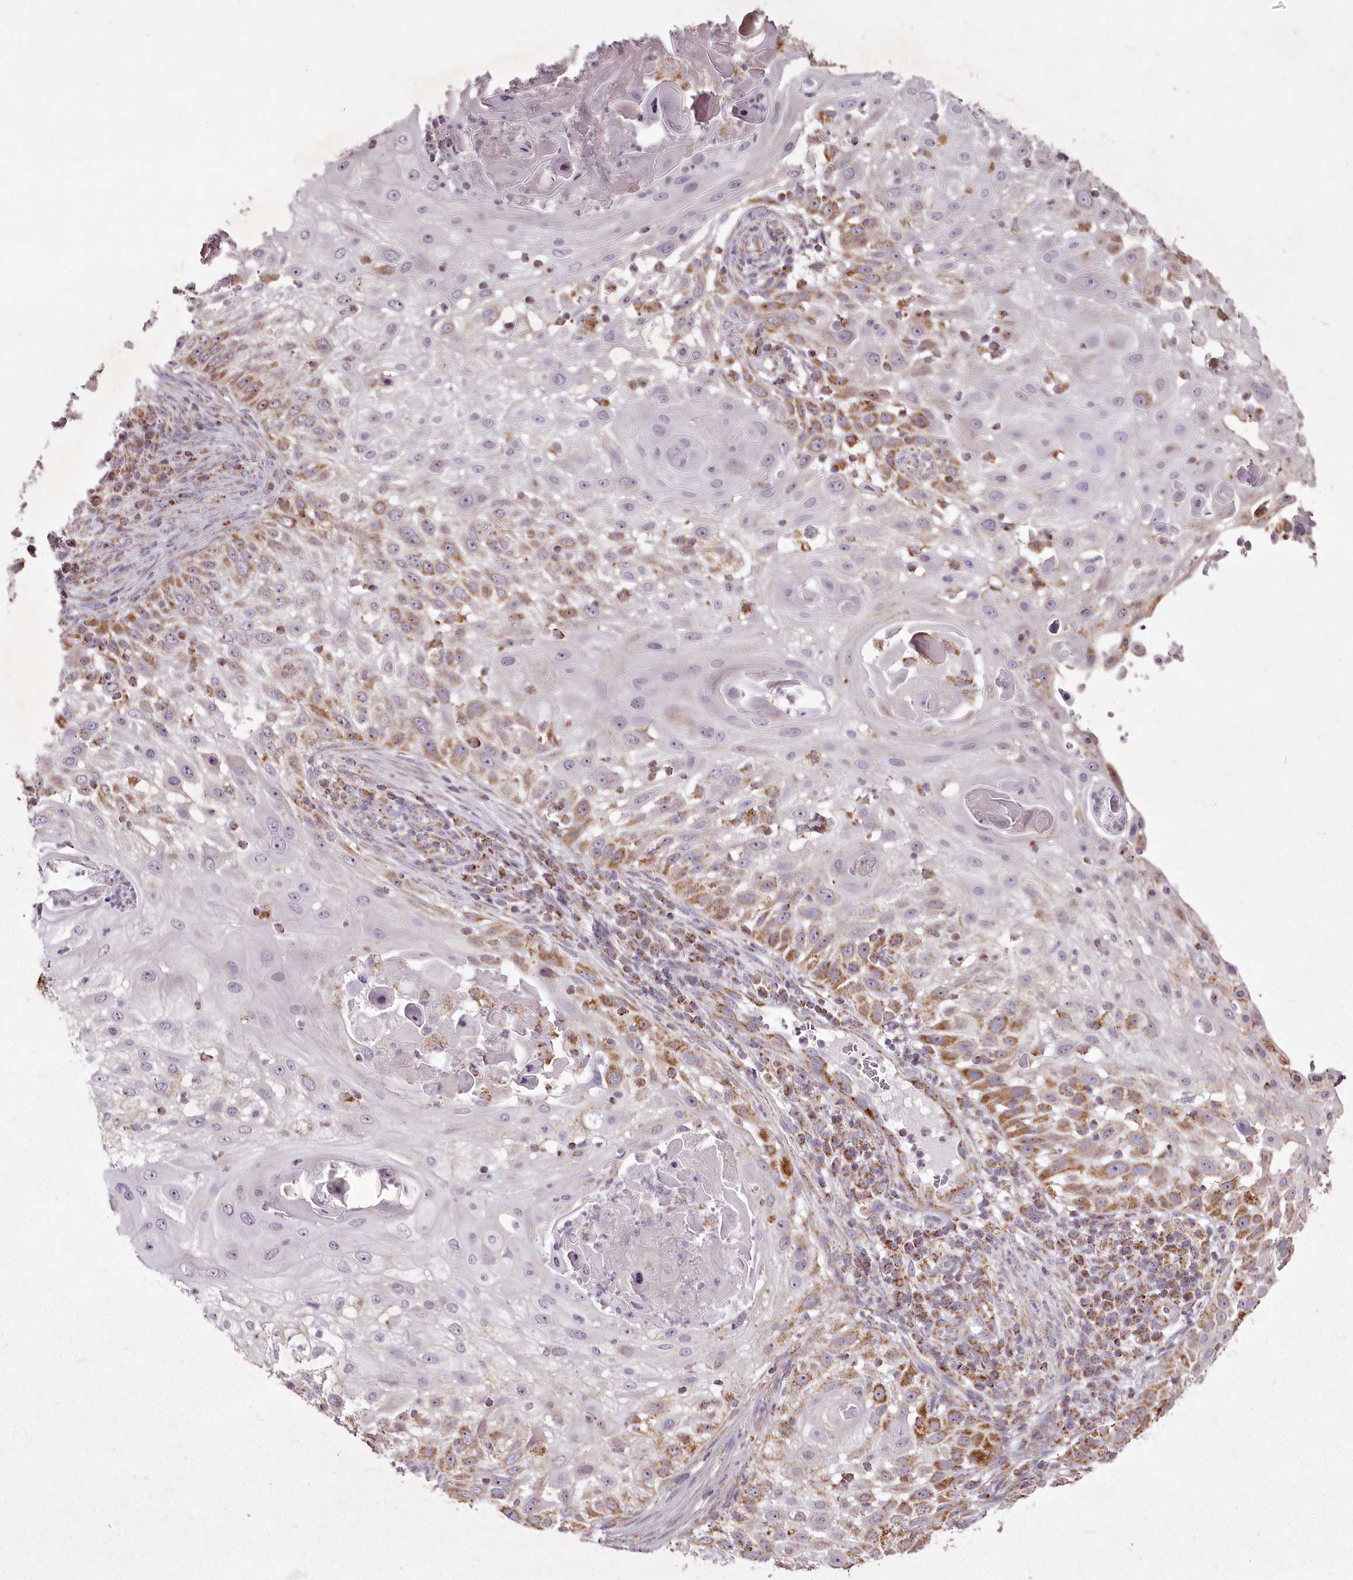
{"staining": {"intensity": "moderate", "quantity": "25%-75%", "location": "cytoplasmic/membranous"}, "tissue": "skin cancer", "cell_type": "Tumor cells", "image_type": "cancer", "snomed": [{"axis": "morphology", "description": "Squamous cell carcinoma, NOS"}, {"axis": "topography", "description": "Skin"}], "caption": "High-power microscopy captured an immunohistochemistry histopathology image of skin cancer, revealing moderate cytoplasmic/membranous expression in about 25%-75% of tumor cells. Immunohistochemistry (ihc) stains the protein of interest in brown and the nuclei are stained blue.", "gene": "CHCHD2", "patient": {"sex": "female", "age": 44}}